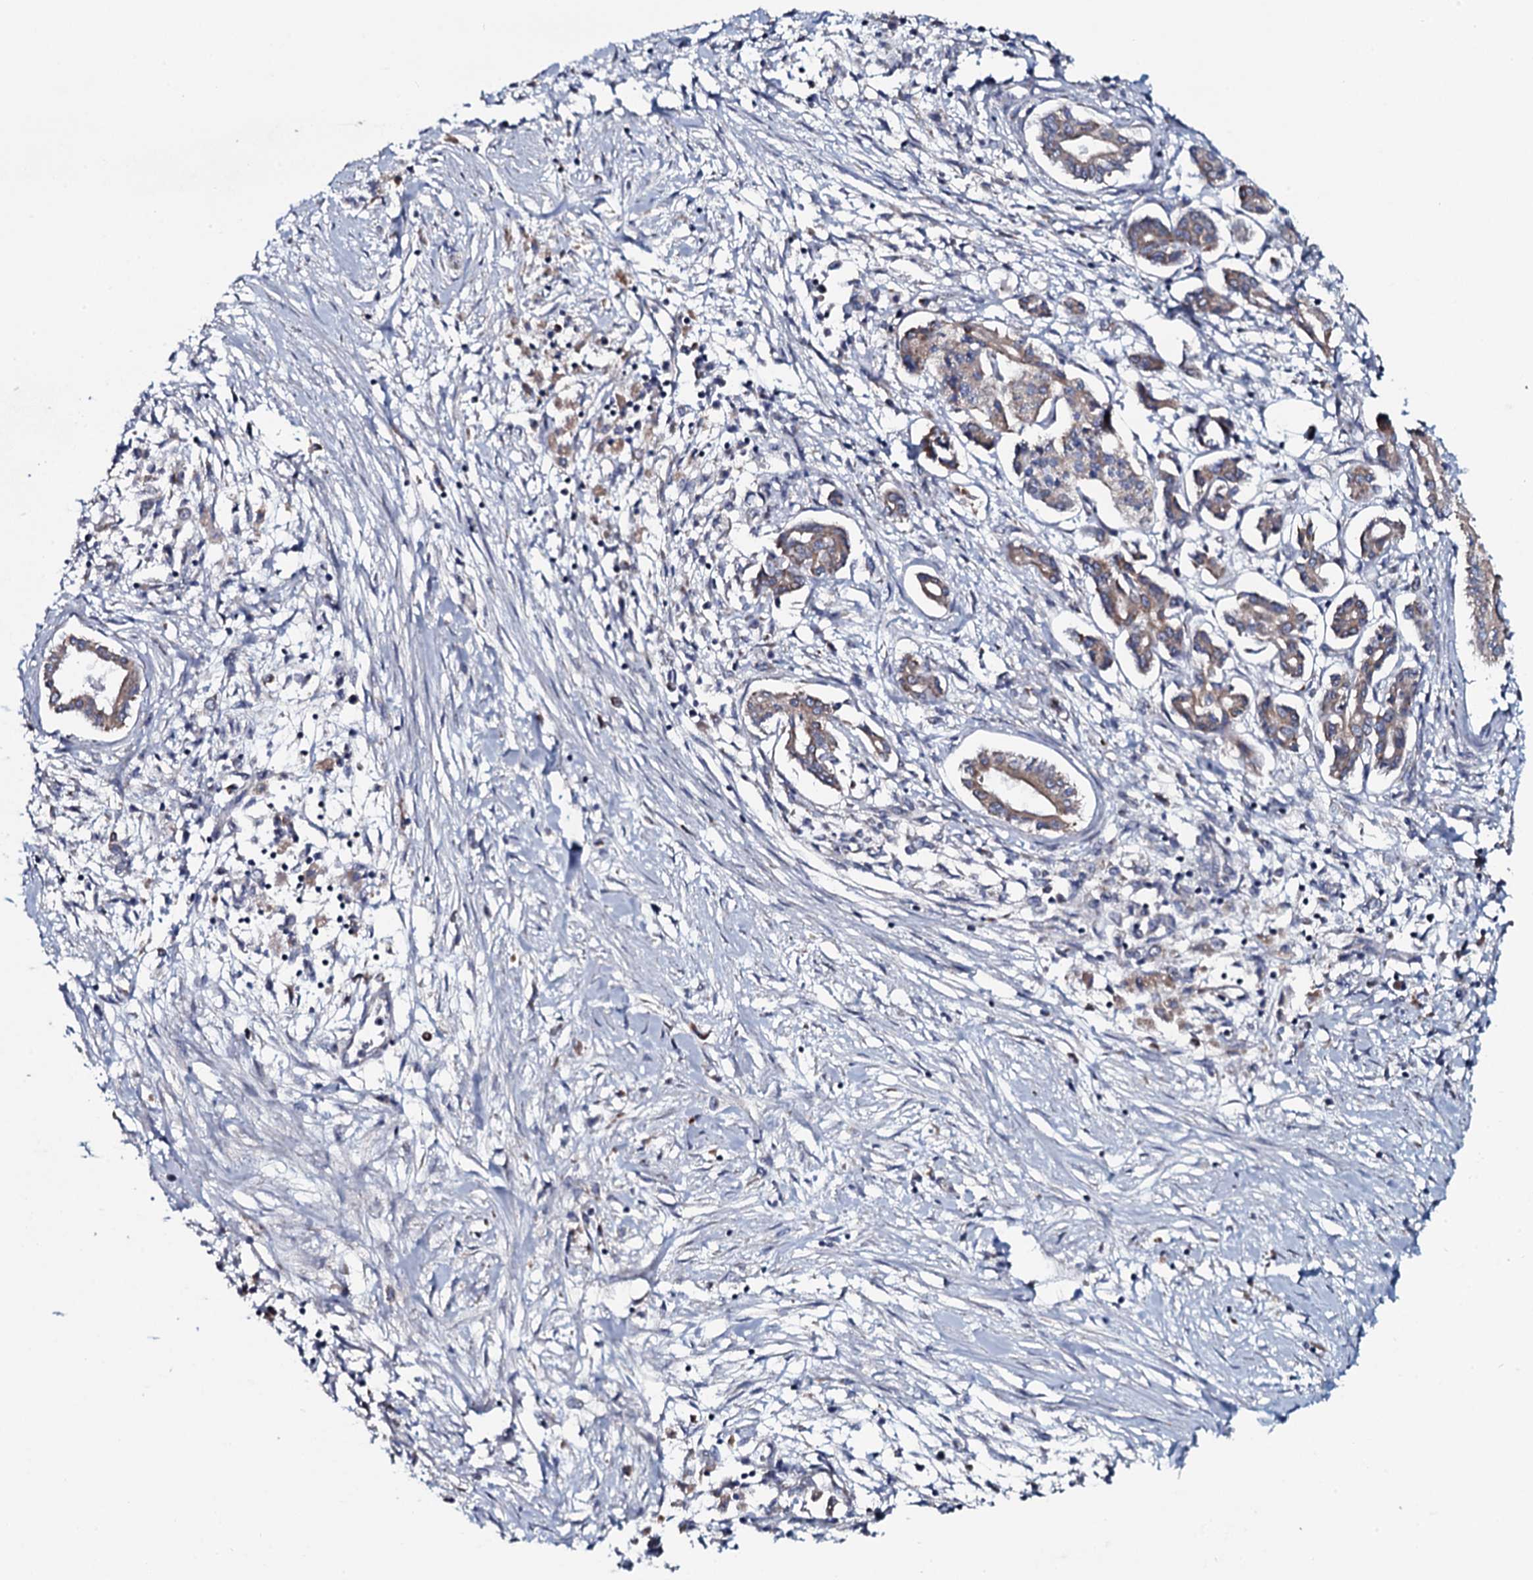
{"staining": {"intensity": "weak", "quantity": ">75%", "location": "cytoplasmic/membranous"}, "tissue": "pancreatic cancer", "cell_type": "Tumor cells", "image_type": "cancer", "snomed": [{"axis": "morphology", "description": "Adenocarcinoma, NOS"}, {"axis": "topography", "description": "Pancreas"}], "caption": "Immunohistochemistry (IHC) (DAB (3,3'-diaminobenzidine)) staining of pancreatic adenocarcinoma reveals weak cytoplasmic/membranous protein staining in about >75% of tumor cells.", "gene": "KCTD4", "patient": {"sex": "female", "age": 50}}